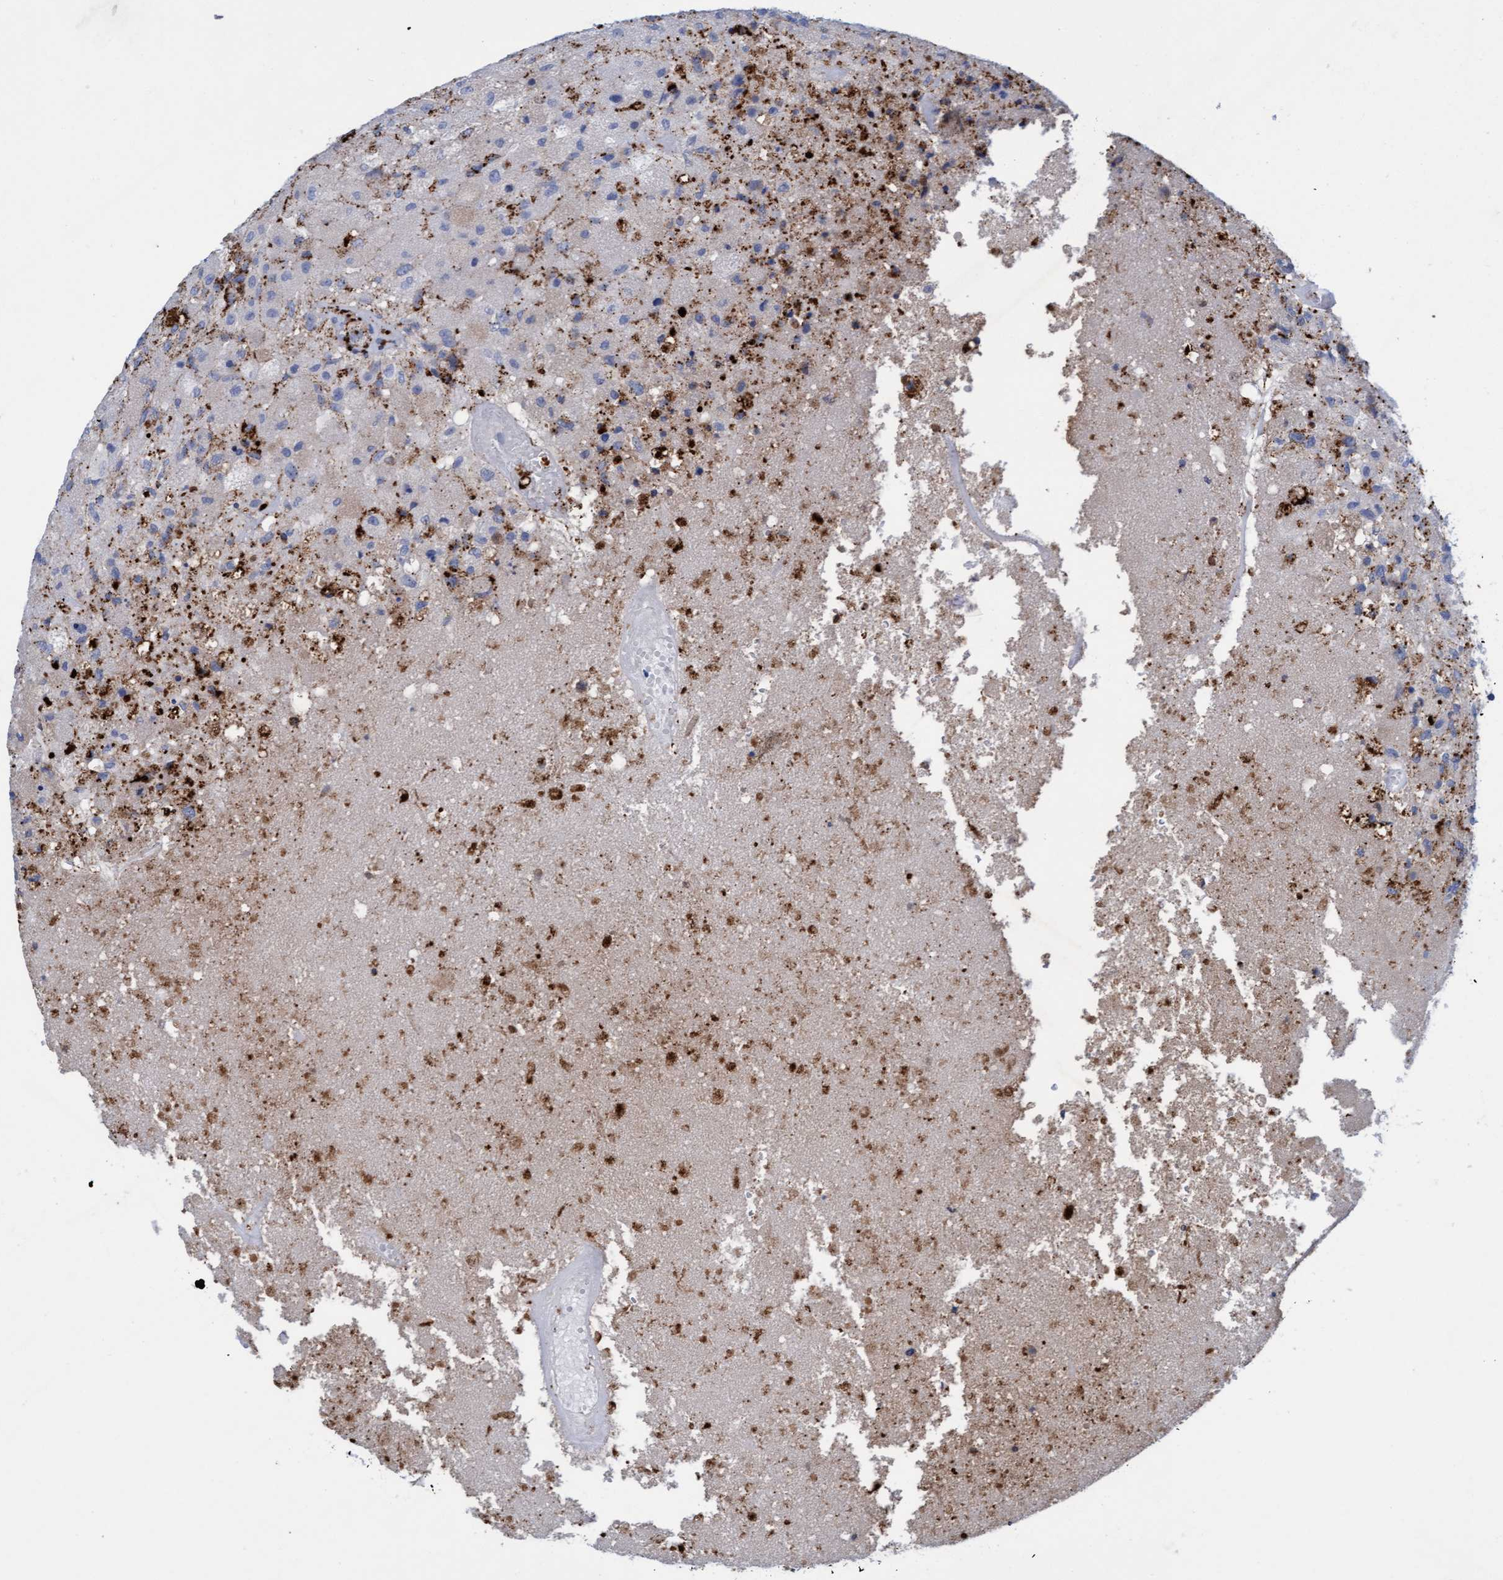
{"staining": {"intensity": "strong", "quantity": "<25%", "location": "cytoplasmic/membranous"}, "tissue": "glioma", "cell_type": "Tumor cells", "image_type": "cancer", "snomed": [{"axis": "morphology", "description": "Normal tissue, NOS"}, {"axis": "morphology", "description": "Glioma, malignant, High grade"}, {"axis": "topography", "description": "Cerebral cortex"}], "caption": "A medium amount of strong cytoplasmic/membranous positivity is appreciated in about <25% of tumor cells in malignant high-grade glioma tissue.", "gene": "SGSH", "patient": {"sex": "male", "age": 77}}